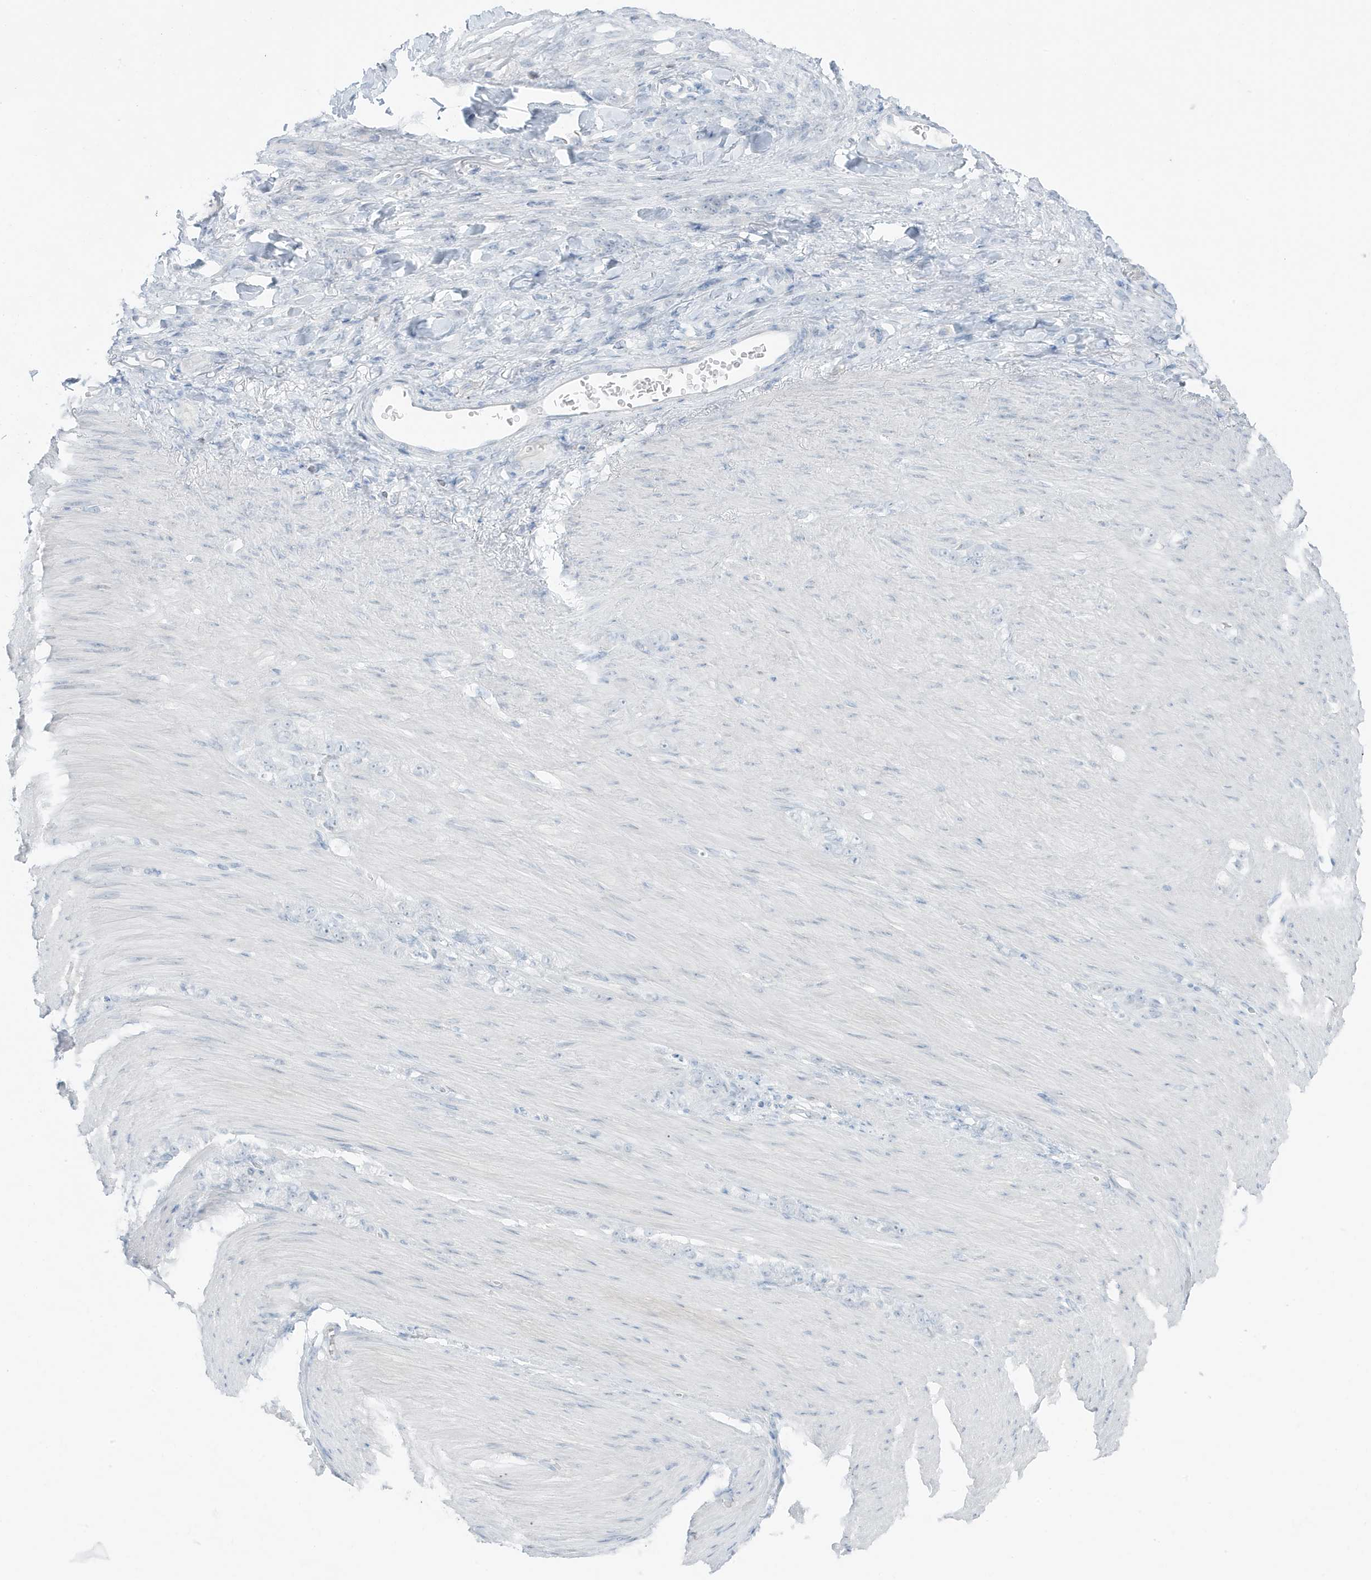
{"staining": {"intensity": "negative", "quantity": "none", "location": "none"}, "tissue": "stomach cancer", "cell_type": "Tumor cells", "image_type": "cancer", "snomed": [{"axis": "morphology", "description": "Normal tissue, NOS"}, {"axis": "morphology", "description": "Adenocarcinoma, NOS"}, {"axis": "topography", "description": "Stomach"}], "caption": "A high-resolution photomicrograph shows IHC staining of stomach cancer (adenocarcinoma), which reveals no significant positivity in tumor cells.", "gene": "ZFP64", "patient": {"sex": "male", "age": 82}}